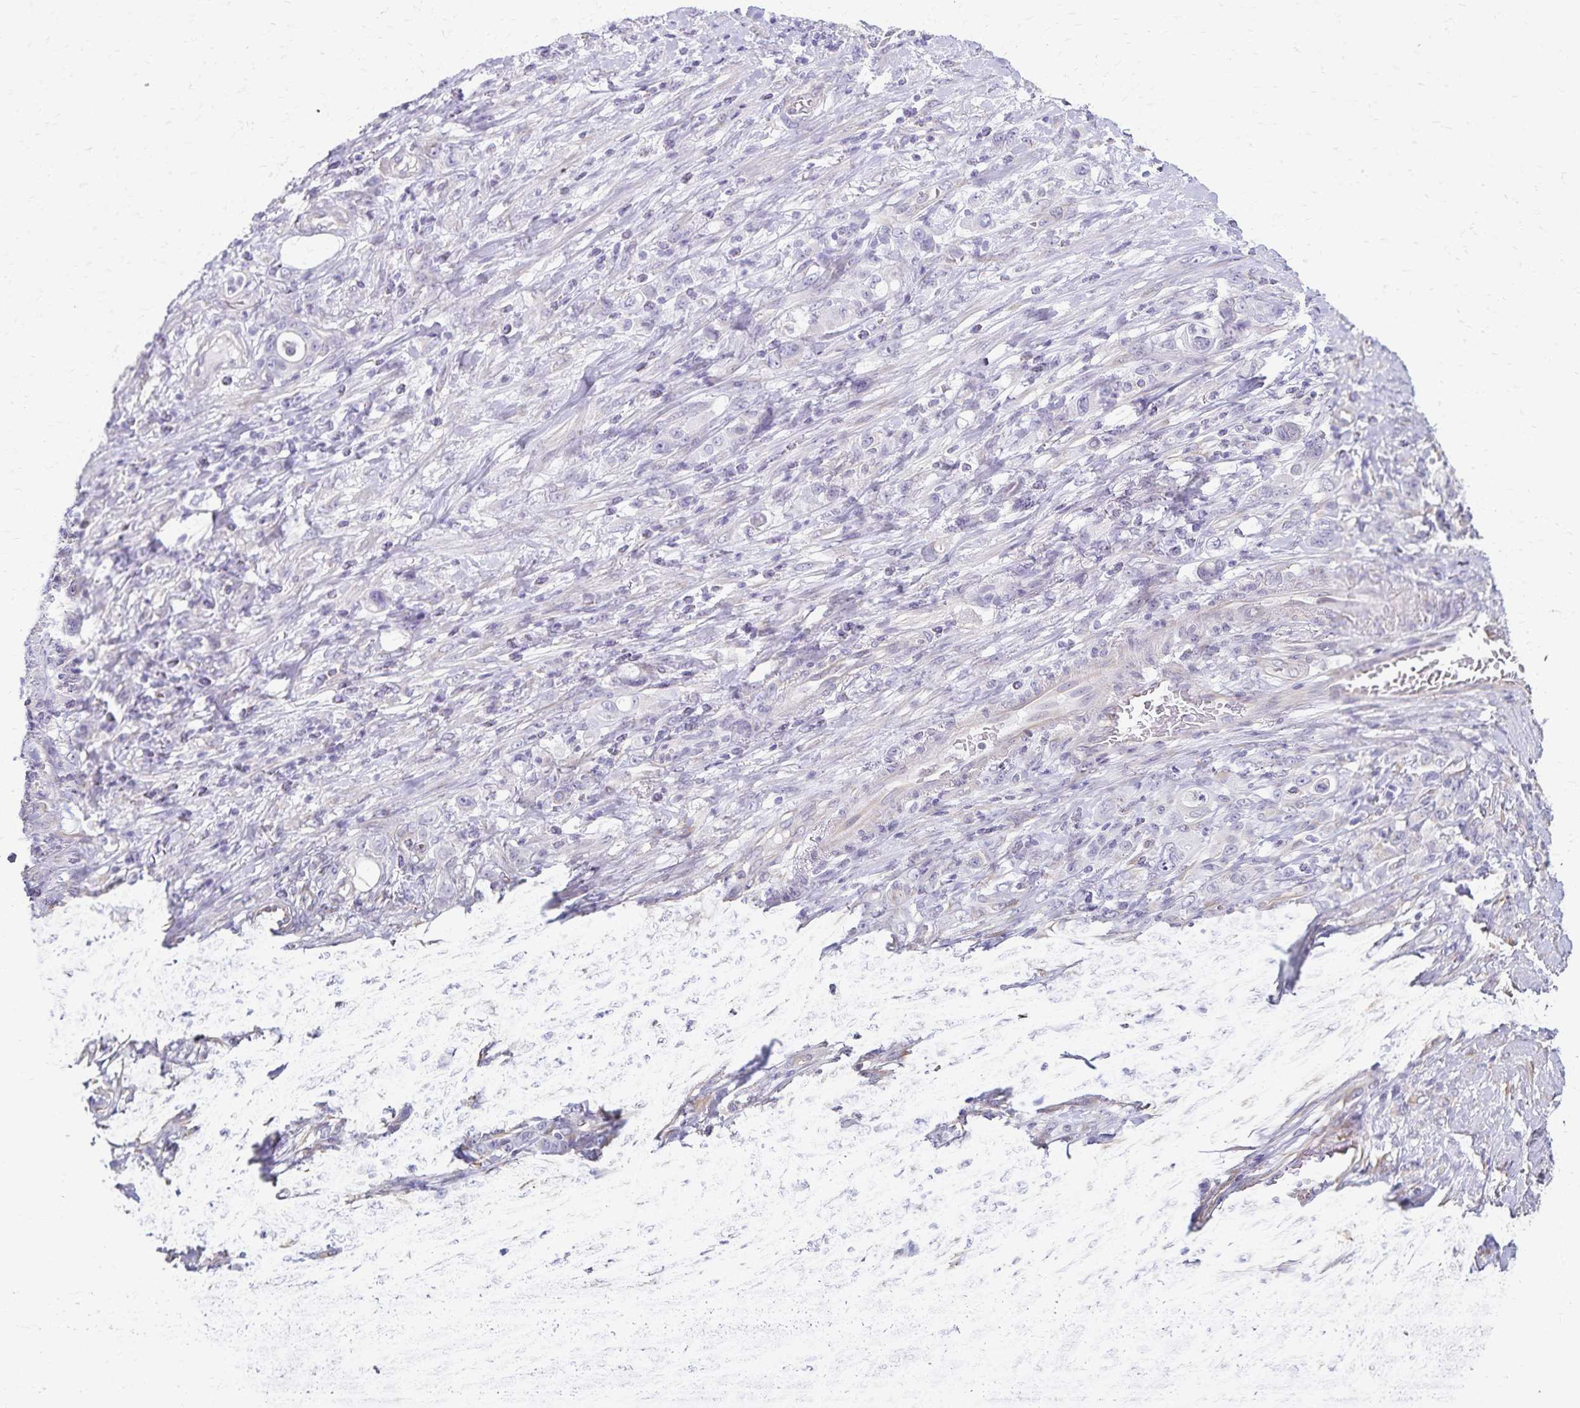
{"staining": {"intensity": "negative", "quantity": "none", "location": "none"}, "tissue": "stomach cancer", "cell_type": "Tumor cells", "image_type": "cancer", "snomed": [{"axis": "morphology", "description": "Adenocarcinoma, NOS"}, {"axis": "topography", "description": "Stomach"}], "caption": "Histopathology image shows no protein expression in tumor cells of stomach adenocarcinoma tissue. The staining is performed using DAB (3,3'-diaminobenzidine) brown chromogen with nuclei counter-stained in using hematoxylin.", "gene": "KISS1", "patient": {"sex": "female", "age": 79}}